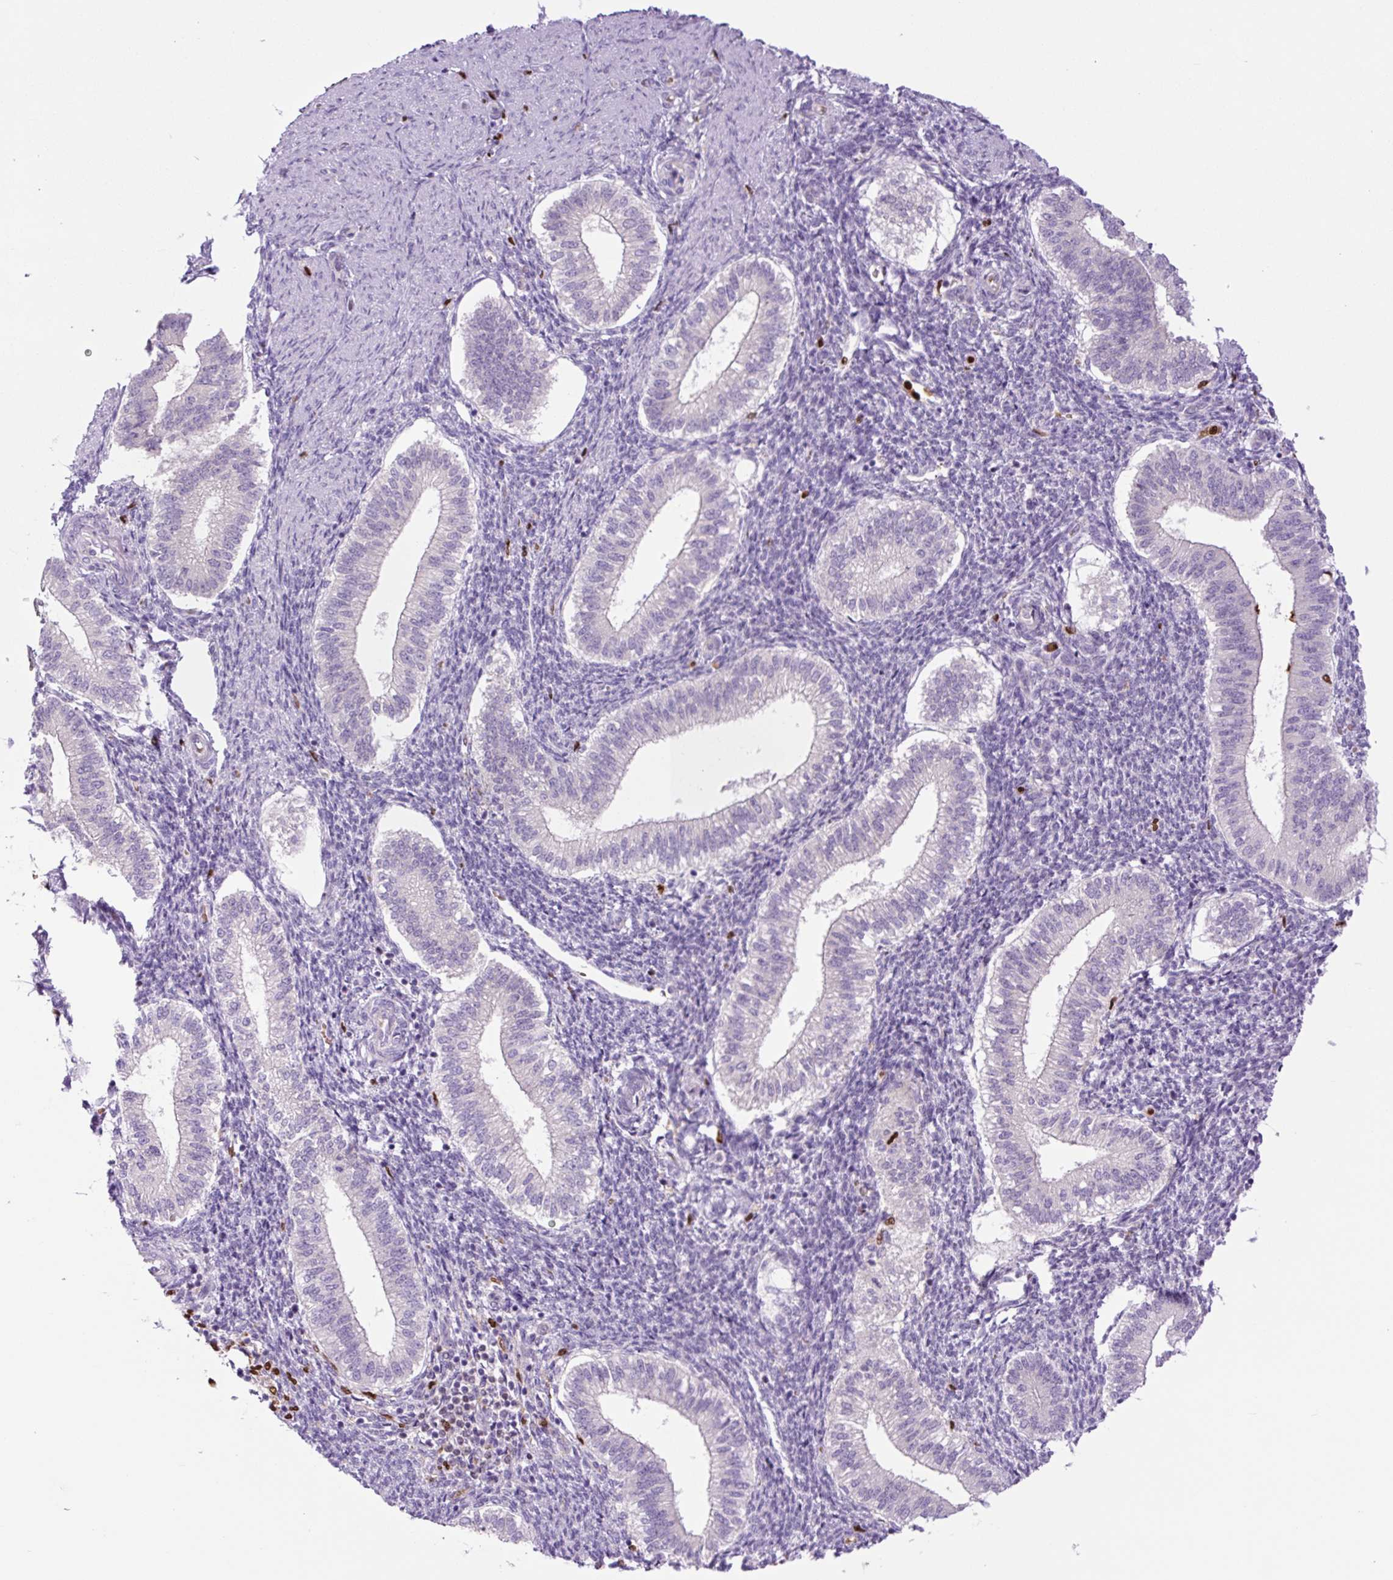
{"staining": {"intensity": "strong", "quantity": "<25%", "location": "nuclear"}, "tissue": "endometrium", "cell_type": "Cells in endometrial stroma", "image_type": "normal", "snomed": [{"axis": "morphology", "description": "Normal tissue, NOS"}, {"axis": "topography", "description": "Endometrium"}], "caption": "Immunohistochemistry (IHC) histopathology image of unremarkable endometrium stained for a protein (brown), which displays medium levels of strong nuclear positivity in approximately <25% of cells in endometrial stroma.", "gene": "SPI1", "patient": {"sex": "female", "age": 25}}